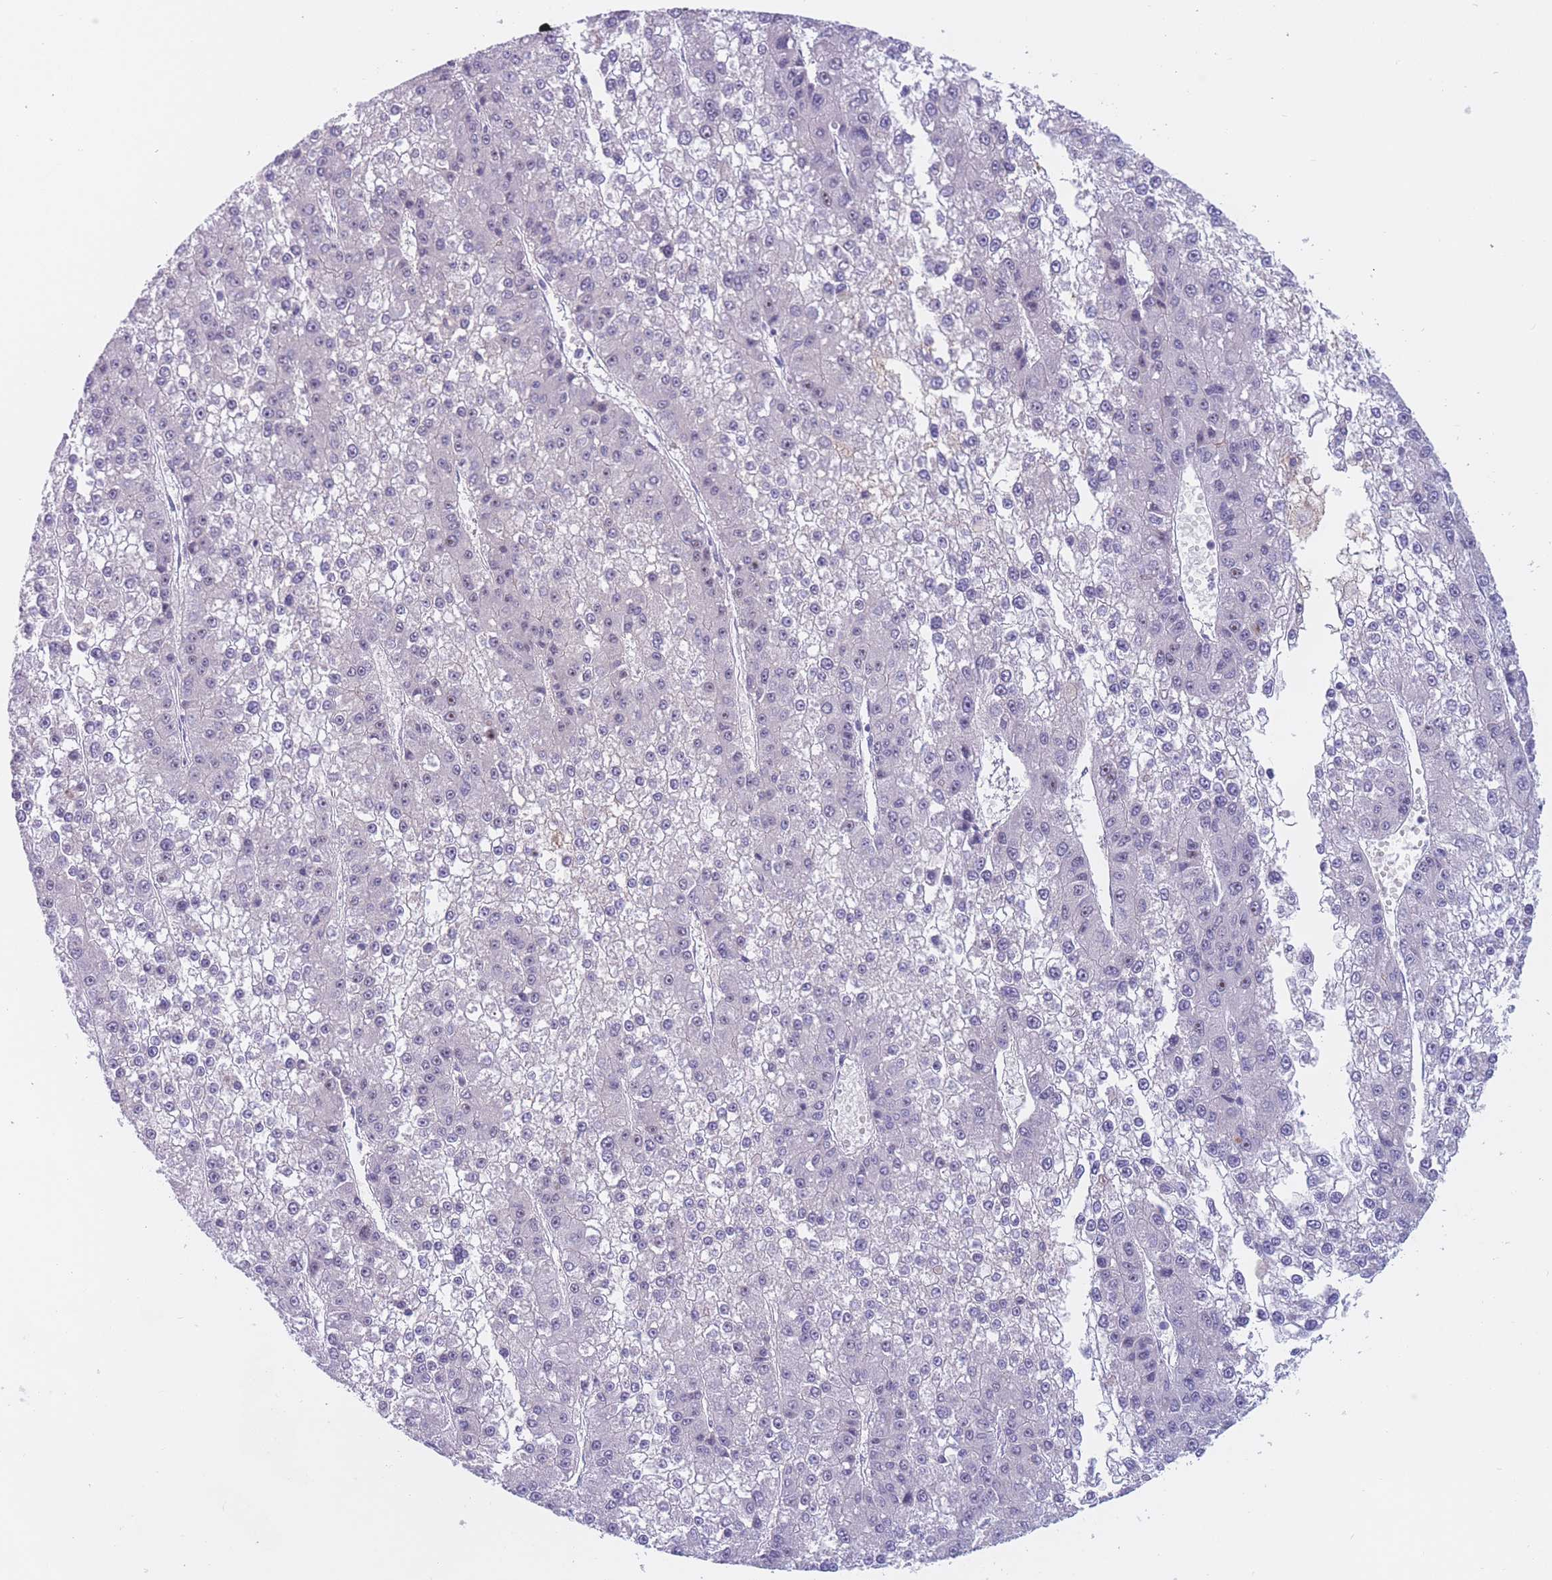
{"staining": {"intensity": "negative", "quantity": "none", "location": "none"}, "tissue": "liver cancer", "cell_type": "Tumor cells", "image_type": "cancer", "snomed": [{"axis": "morphology", "description": "Carcinoma, Hepatocellular, NOS"}, {"axis": "topography", "description": "Liver"}], "caption": "The micrograph shows no significant positivity in tumor cells of hepatocellular carcinoma (liver).", "gene": "BOP1", "patient": {"sex": "female", "age": 73}}